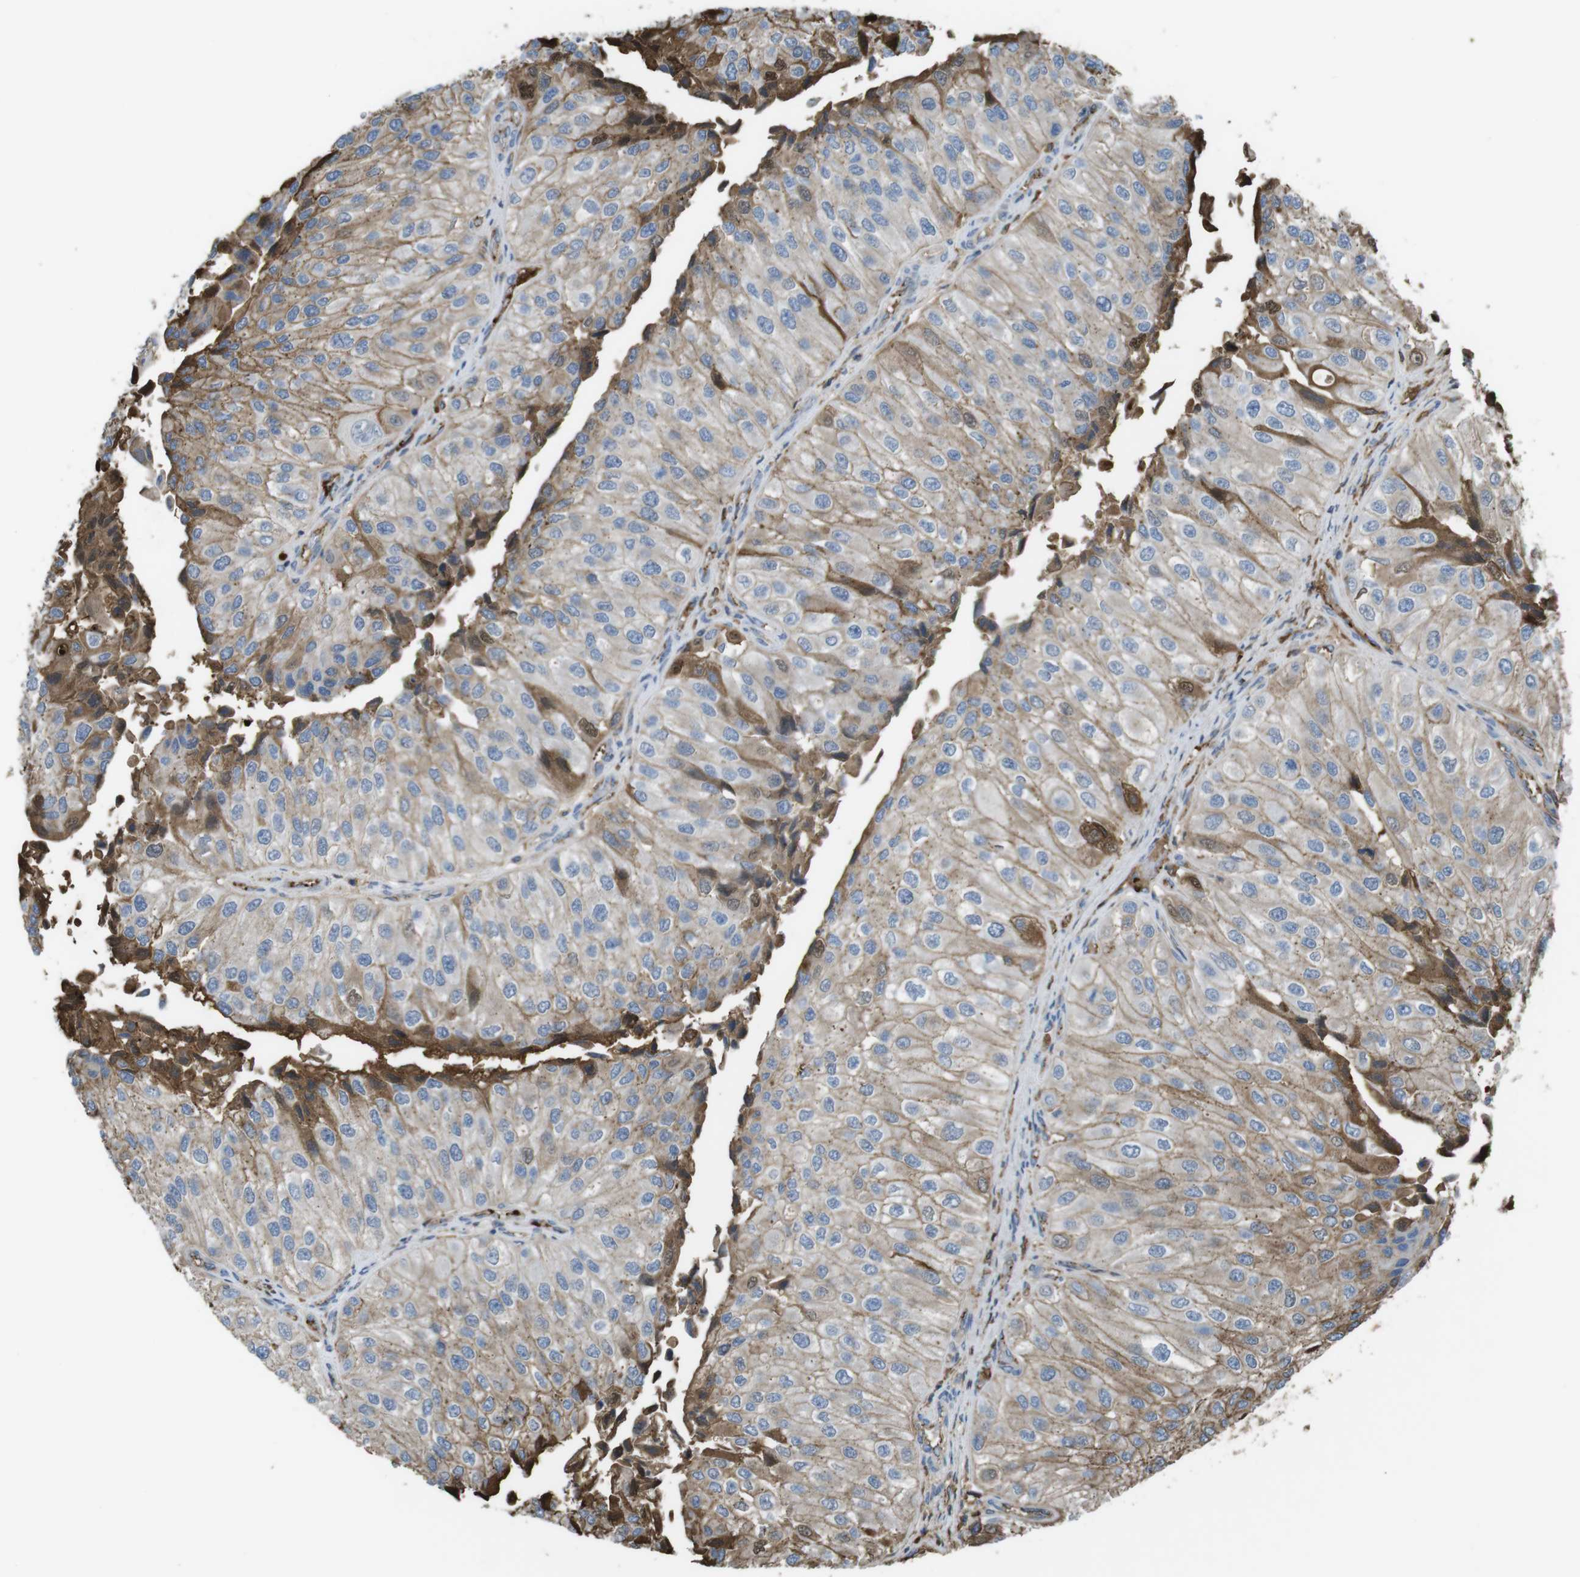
{"staining": {"intensity": "moderate", "quantity": "25%-75%", "location": "cytoplasmic/membranous"}, "tissue": "urothelial cancer", "cell_type": "Tumor cells", "image_type": "cancer", "snomed": [{"axis": "morphology", "description": "Urothelial carcinoma, High grade"}, {"axis": "topography", "description": "Kidney"}, {"axis": "topography", "description": "Urinary bladder"}], "caption": "Protein analysis of urothelial cancer tissue demonstrates moderate cytoplasmic/membranous expression in approximately 25%-75% of tumor cells.", "gene": "LTBP4", "patient": {"sex": "male", "age": 77}}